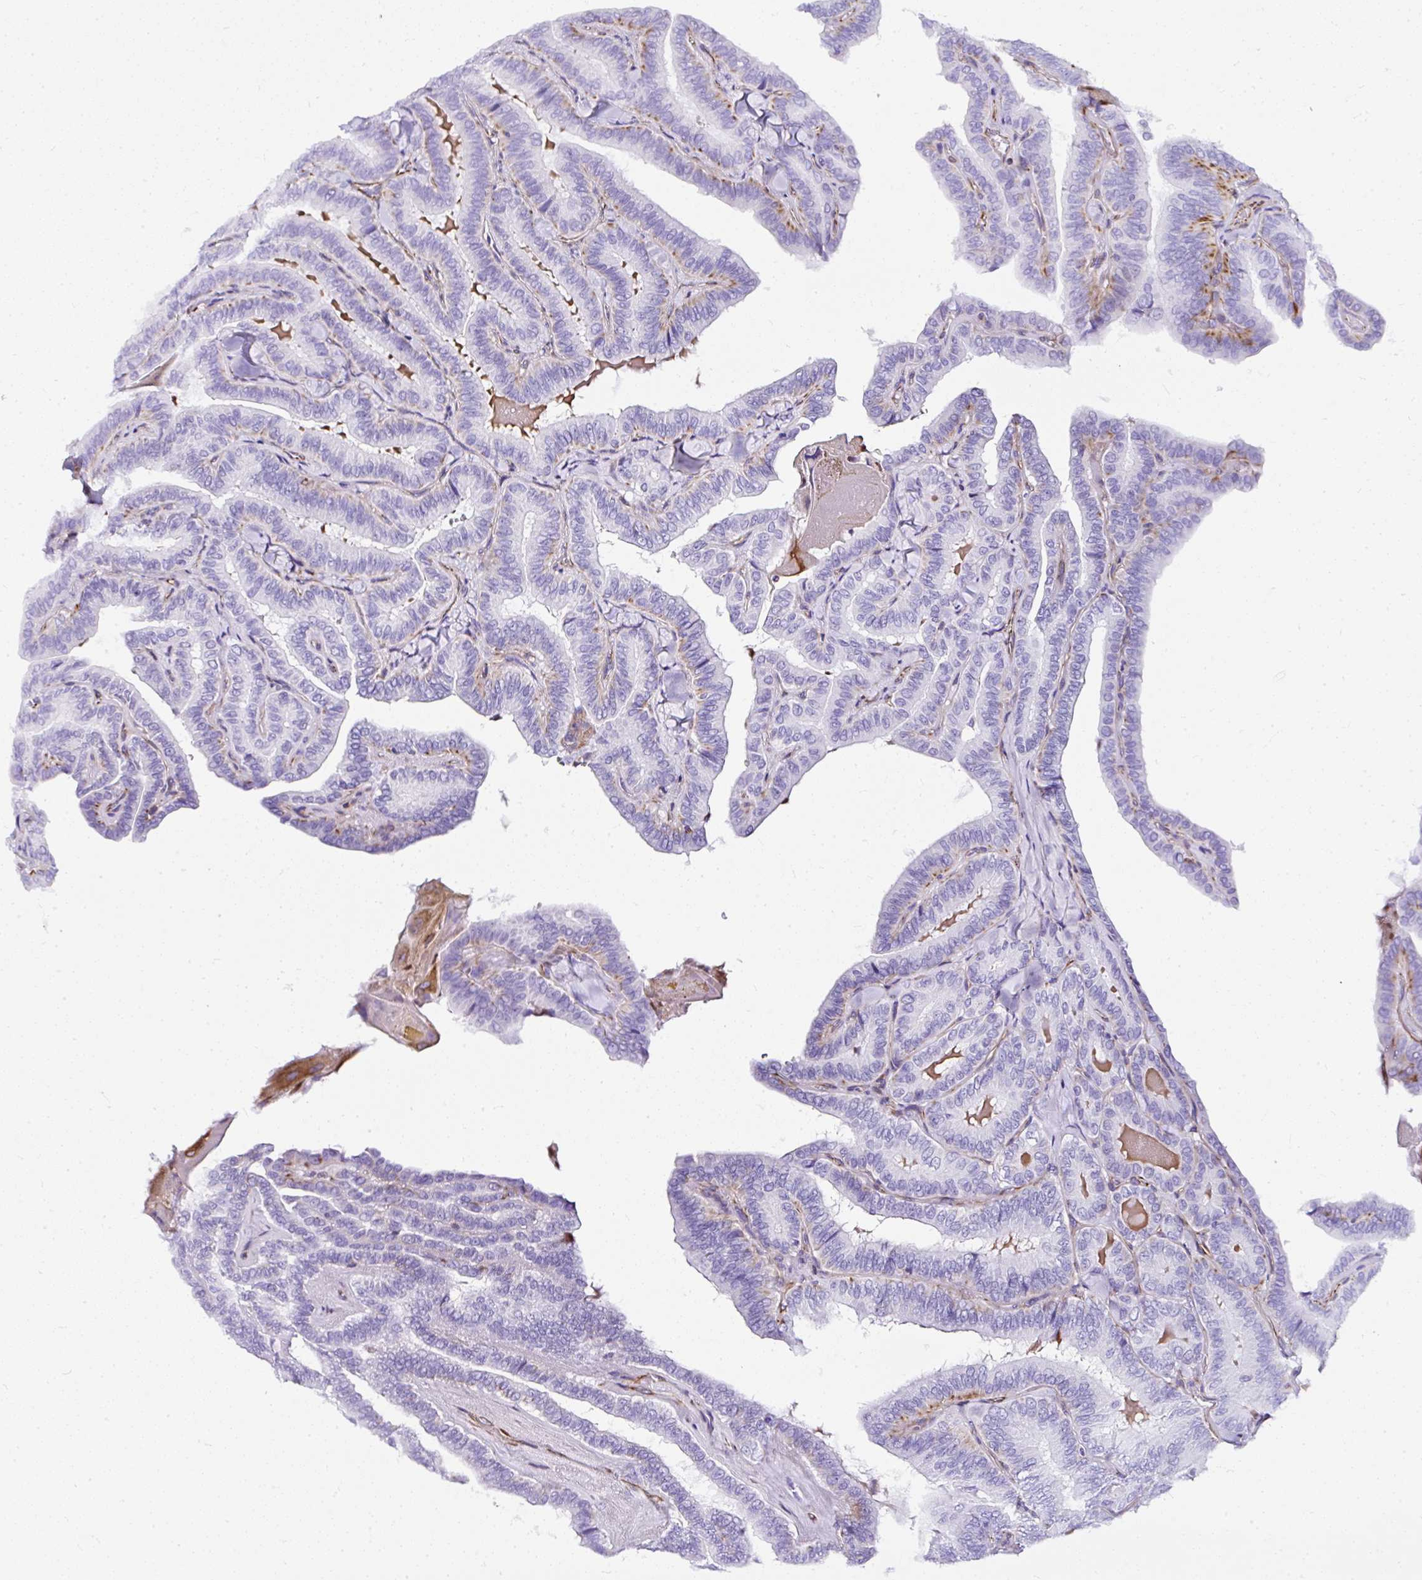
{"staining": {"intensity": "negative", "quantity": "none", "location": "none"}, "tissue": "thyroid cancer", "cell_type": "Tumor cells", "image_type": "cancer", "snomed": [{"axis": "morphology", "description": "Papillary adenocarcinoma, NOS"}, {"axis": "topography", "description": "Thyroid gland"}], "caption": "The immunohistochemistry (IHC) histopathology image has no significant positivity in tumor cells of thyroid cancer (papillary adenocarcinoma) tissue.", "gene": "DEPDC5", "patient": {"sex": "male", "age": 61}}